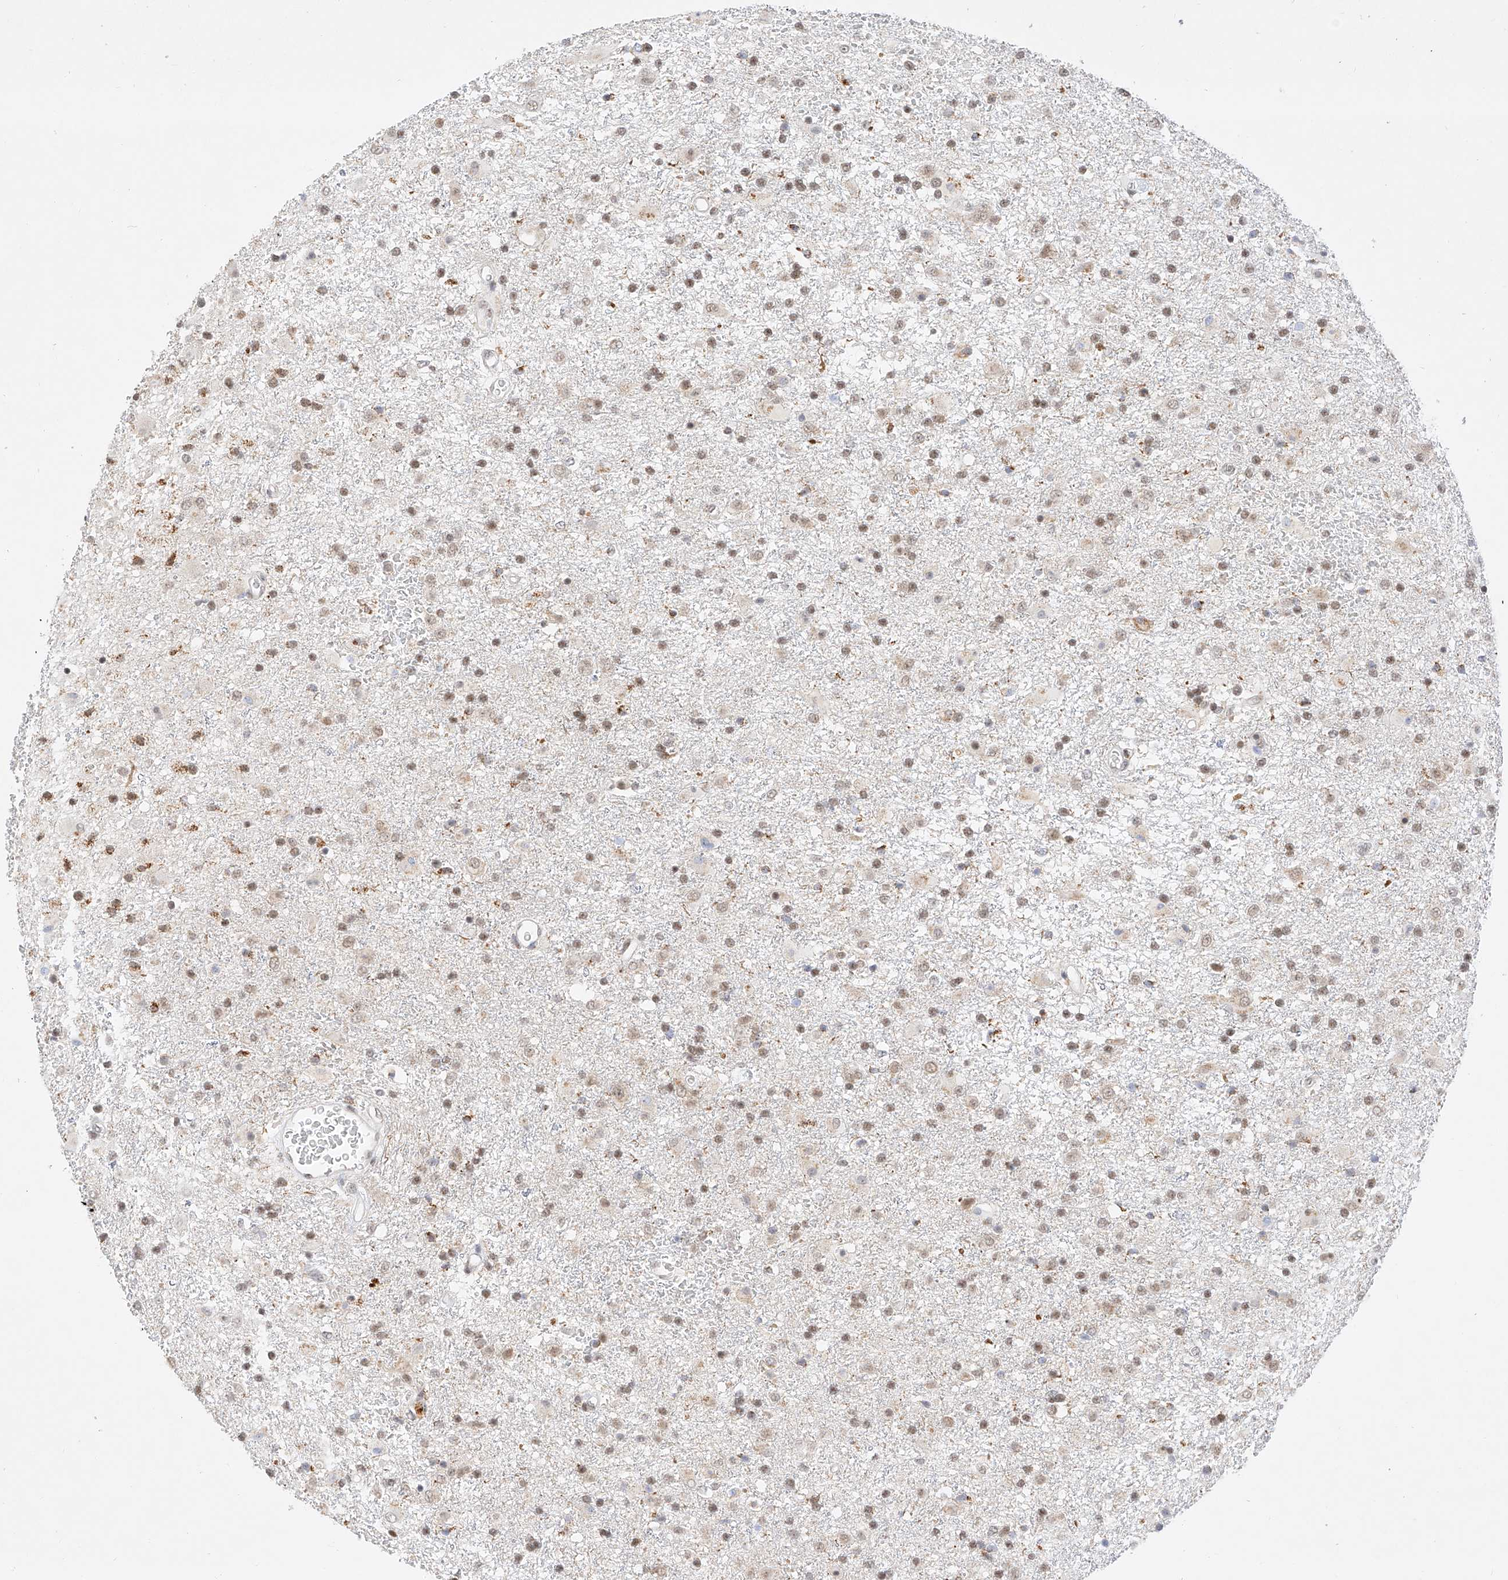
{"staining": {"intensity": "moderate", "quantity": "25%-75%", "location": "nuclear"}, "tissue": "glioma", "cell_type": "Tumor cells", "image_type": "cancer", "snomed": [{"axis": "morphology", "description": "Glioma, malignant, Low grade"}, {"axis": "topography", "description": "Brain"}], "caption": "Immunohistochemical staining of malignant glioma (low-grade) shows medium levels of moderate nuclear protein positivity in approximately 25%-75% of tumor cells.", "gene": "NRF1", "patient": {"sex": "male", "age": 65}}